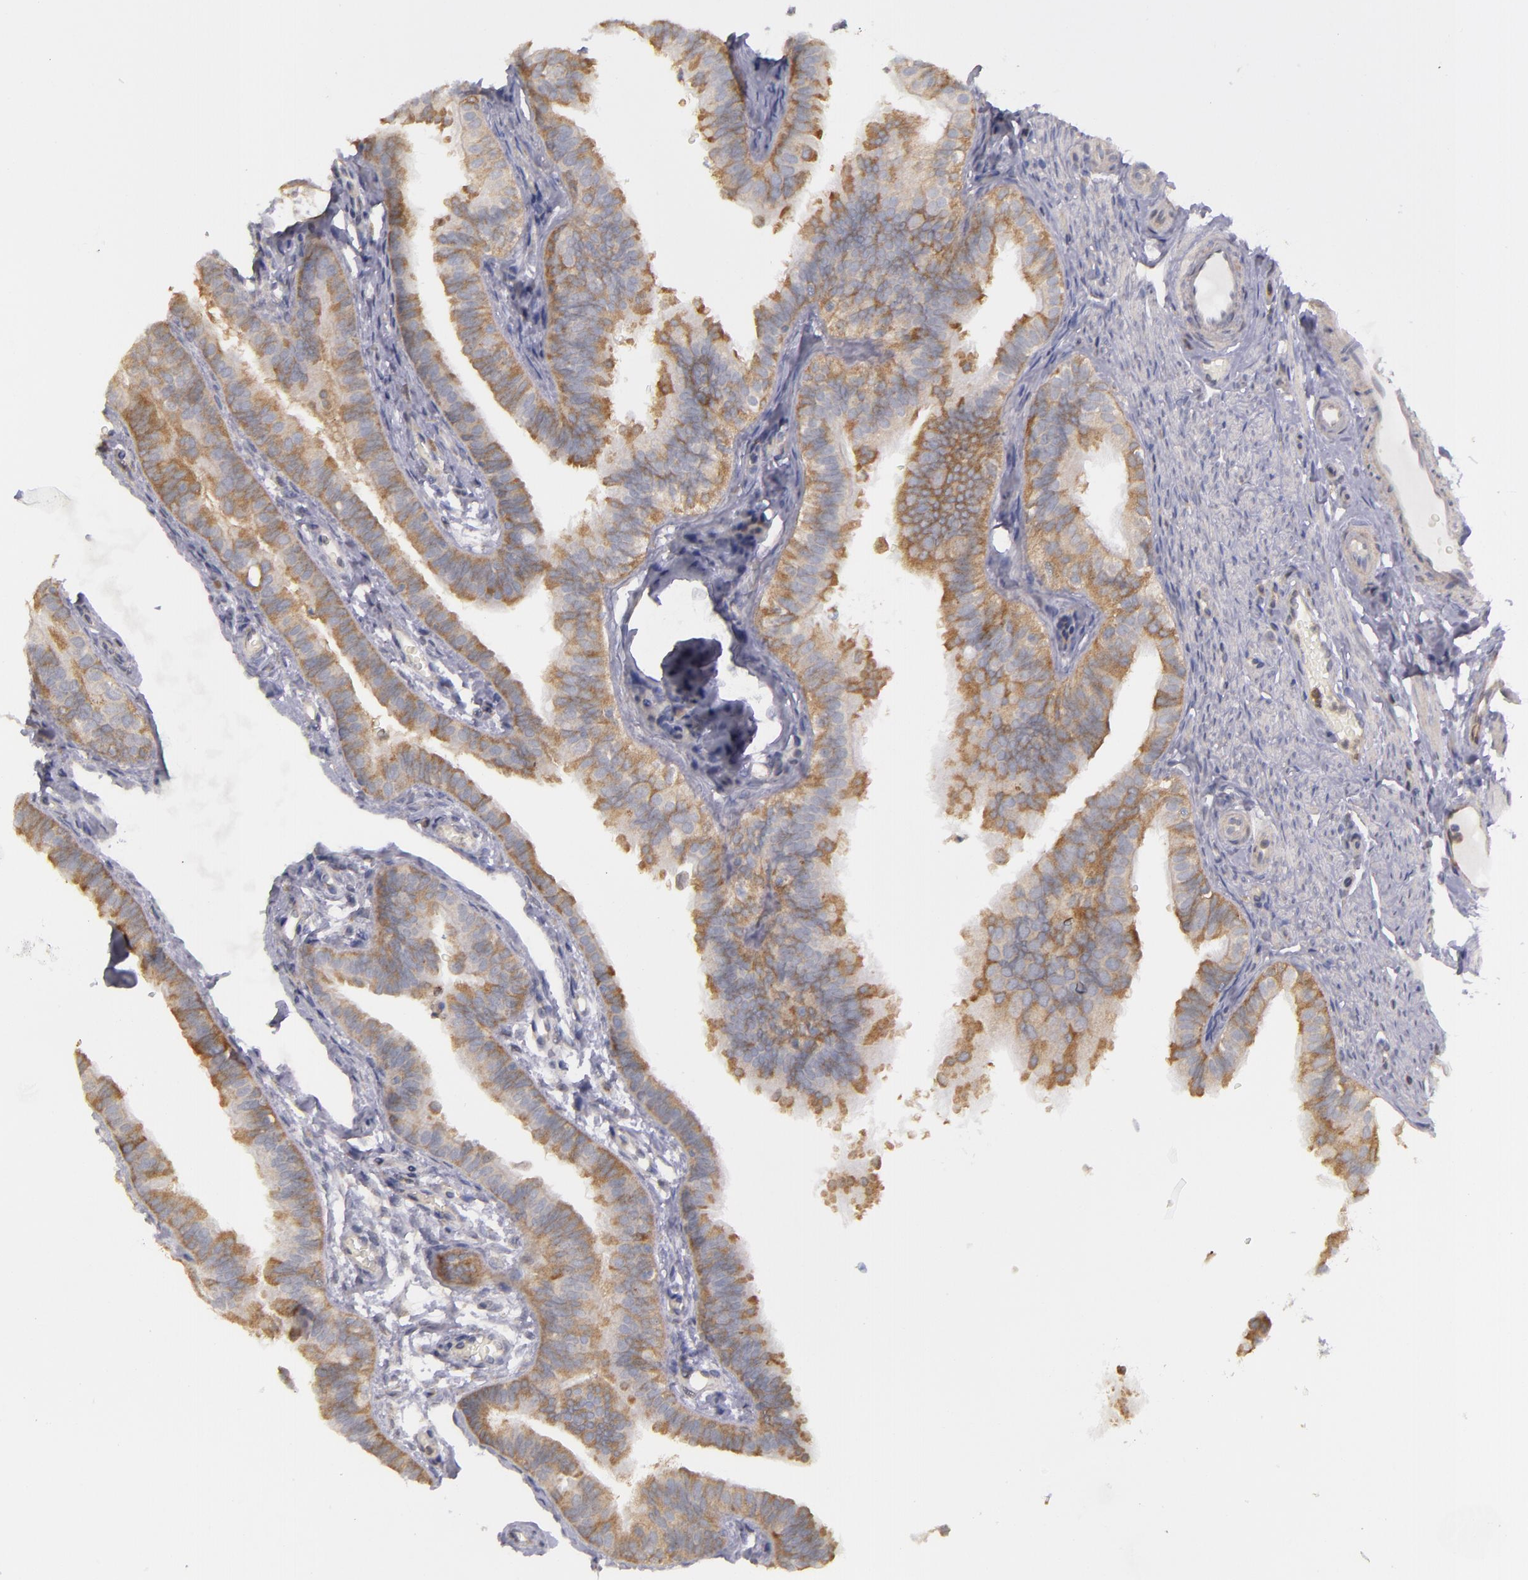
{"staining": {"intensity": "moderate", "quantity": ">75%", "location": "cytoplasmic/membranous"}, "tissue": "fallopian tube", "cell_type": "Glandular cells", "image_type": "normal", "snomed": [{"axis": "morphology", "description": "Normal tissue, NOS"}, {"axis": "morphology", "description": "Dermoid, NOS"}, {"axis": "topography", "description": "Fallopian tube"}], "caption": "This micrograph exhibits benign fallopian tube stained with IHC to label a protein in brown. The cytoplasmic/membranous of glandular cells show moderate positivity for the protein. Nuclei are counter-stained blue.", "gene": "MTHFD1", "patient": {"sex": "female", "age": 33}}